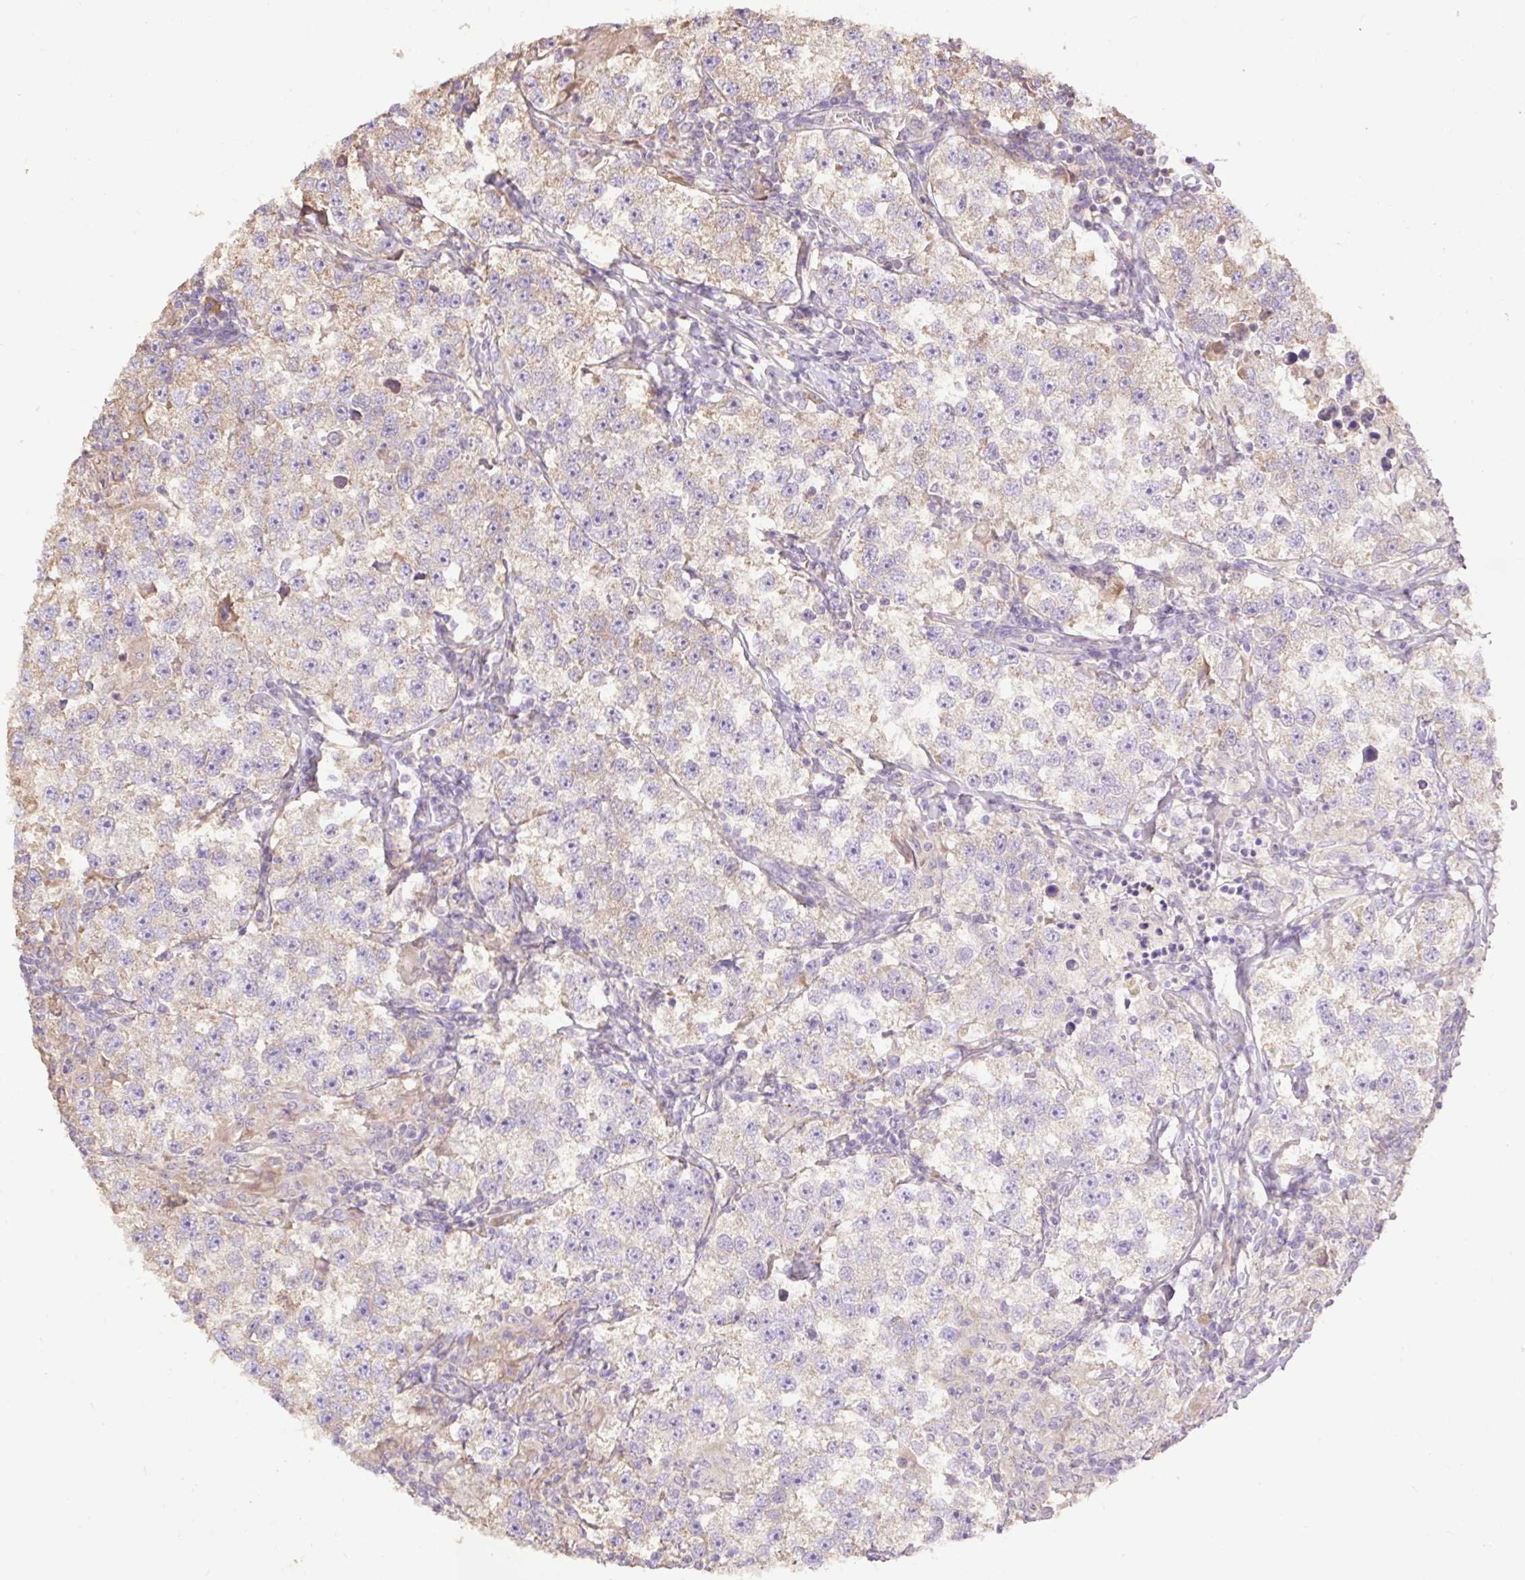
{"staining": {"intensity": "weak", "quantity": "<25%", "location": "cytoplasmic/membranous"}, "tissue": "testis cancer", "cell_type": "Tumor cells", "image_type": "cancer", "snomed": [{"axis": "morphology", "description": "Seminoma, NOS"}, {"axis": "topography", "description": "Testis"}], "caption": "Protein analysis of testis cancer (seminoma) shows no significant staining in tumor cells.", "gene": "DESI1", "patient": {"sex": "male", "age": 46}}